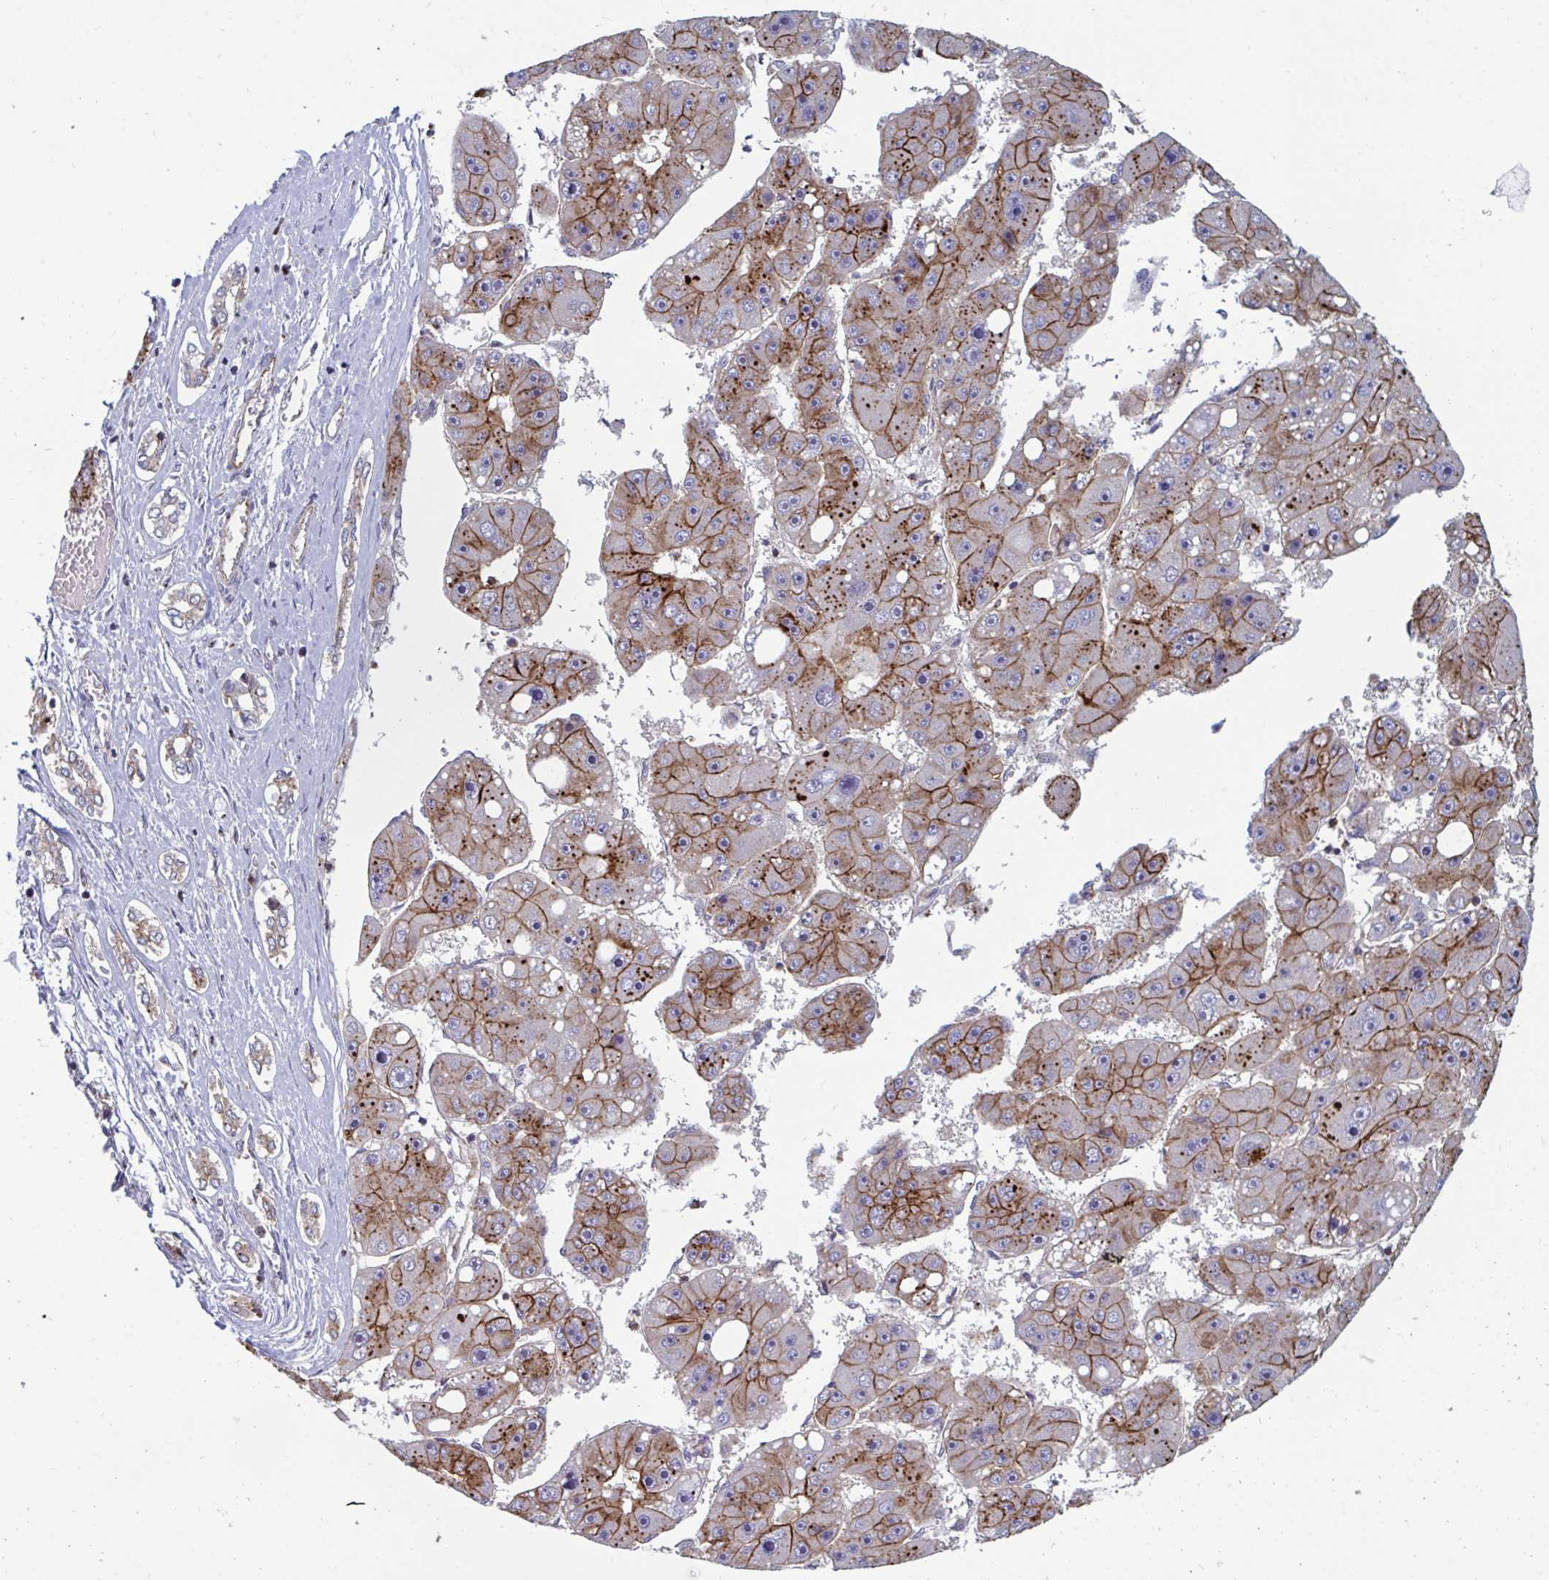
{"staining": {"intensity": "moderate", "quantity": ">75%", "location": "cytoplasmic/membranous"}, "tissue": "liver cancer", "cell_type": "Tumor cells", "image_type": "cancer", "snomed": [{"axis": "morphology", "description": "Carcinoma, Hepatocellular, NOS"}, {"axis": "topography", "description": "Liver"}], "caption": "DAB immunohistochemical staining of liver cancer reveals moderate cytoplasmic/membranous protein expression in about >75% of tumor cells.", "gene": "SLC9A6", "patient": {"sex": "female", "age": 61}}